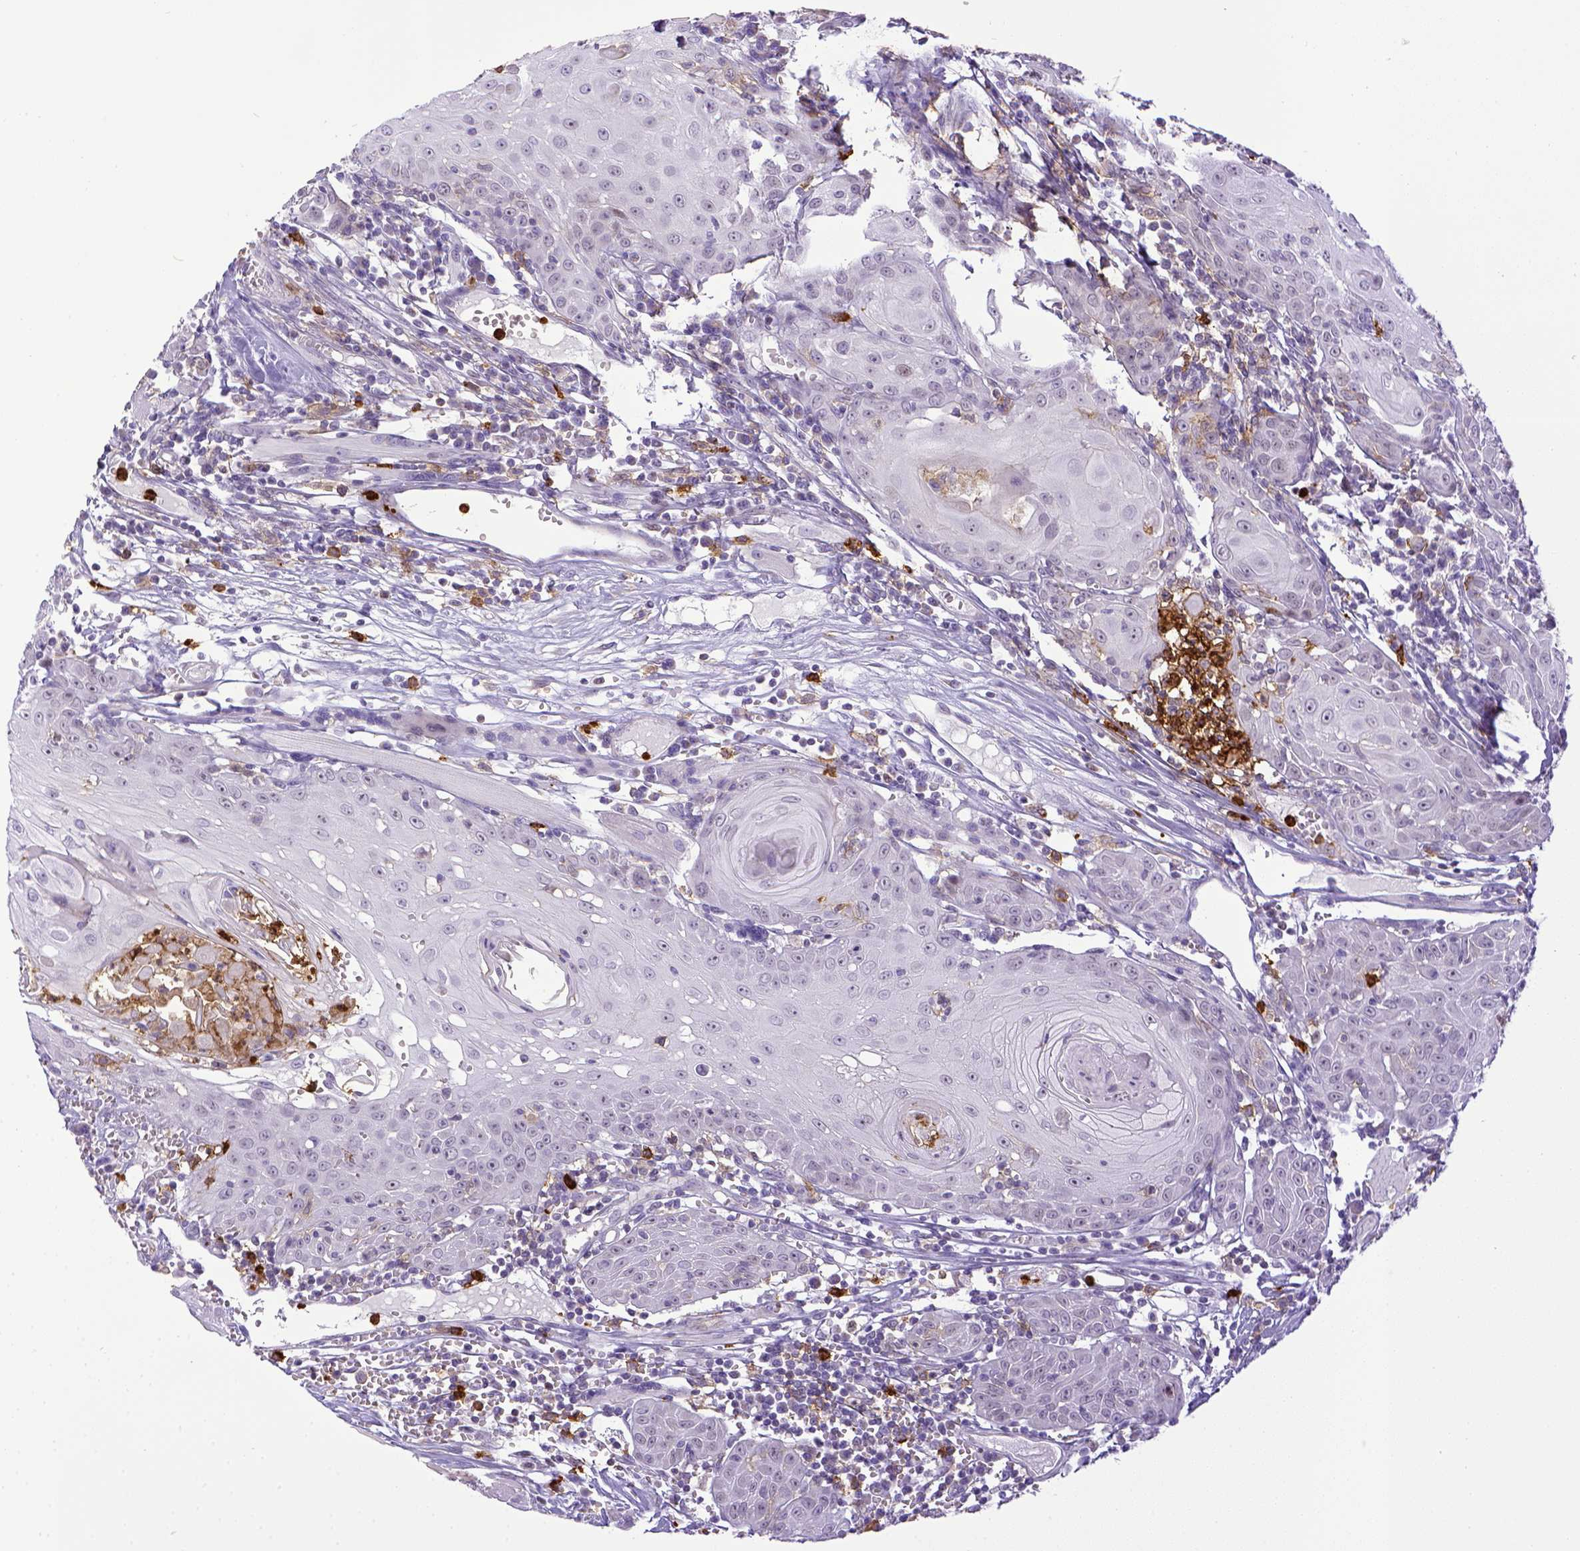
{"staining": {"intensity": "negative", "quantity": "none", "location": "none"}, "tissue": "head and neck cancer", "cell_type": "Tumor cells", "image_type": "cancer", "snomed": [{"axis": "morphology", "description": "Squamous cell carcinoma, NOS"}, {"axis": "topography", "description": "Head-Neck"}], "caption": "The immunohistochemistry photomicrograph has no significant staining in tumor cells of head and neck cancer (squamous cell carcinoma) tissue. Nuclei are stained in blue.", "gene": "ITGAM", "patient": {"sex": "female", "age": 80}}